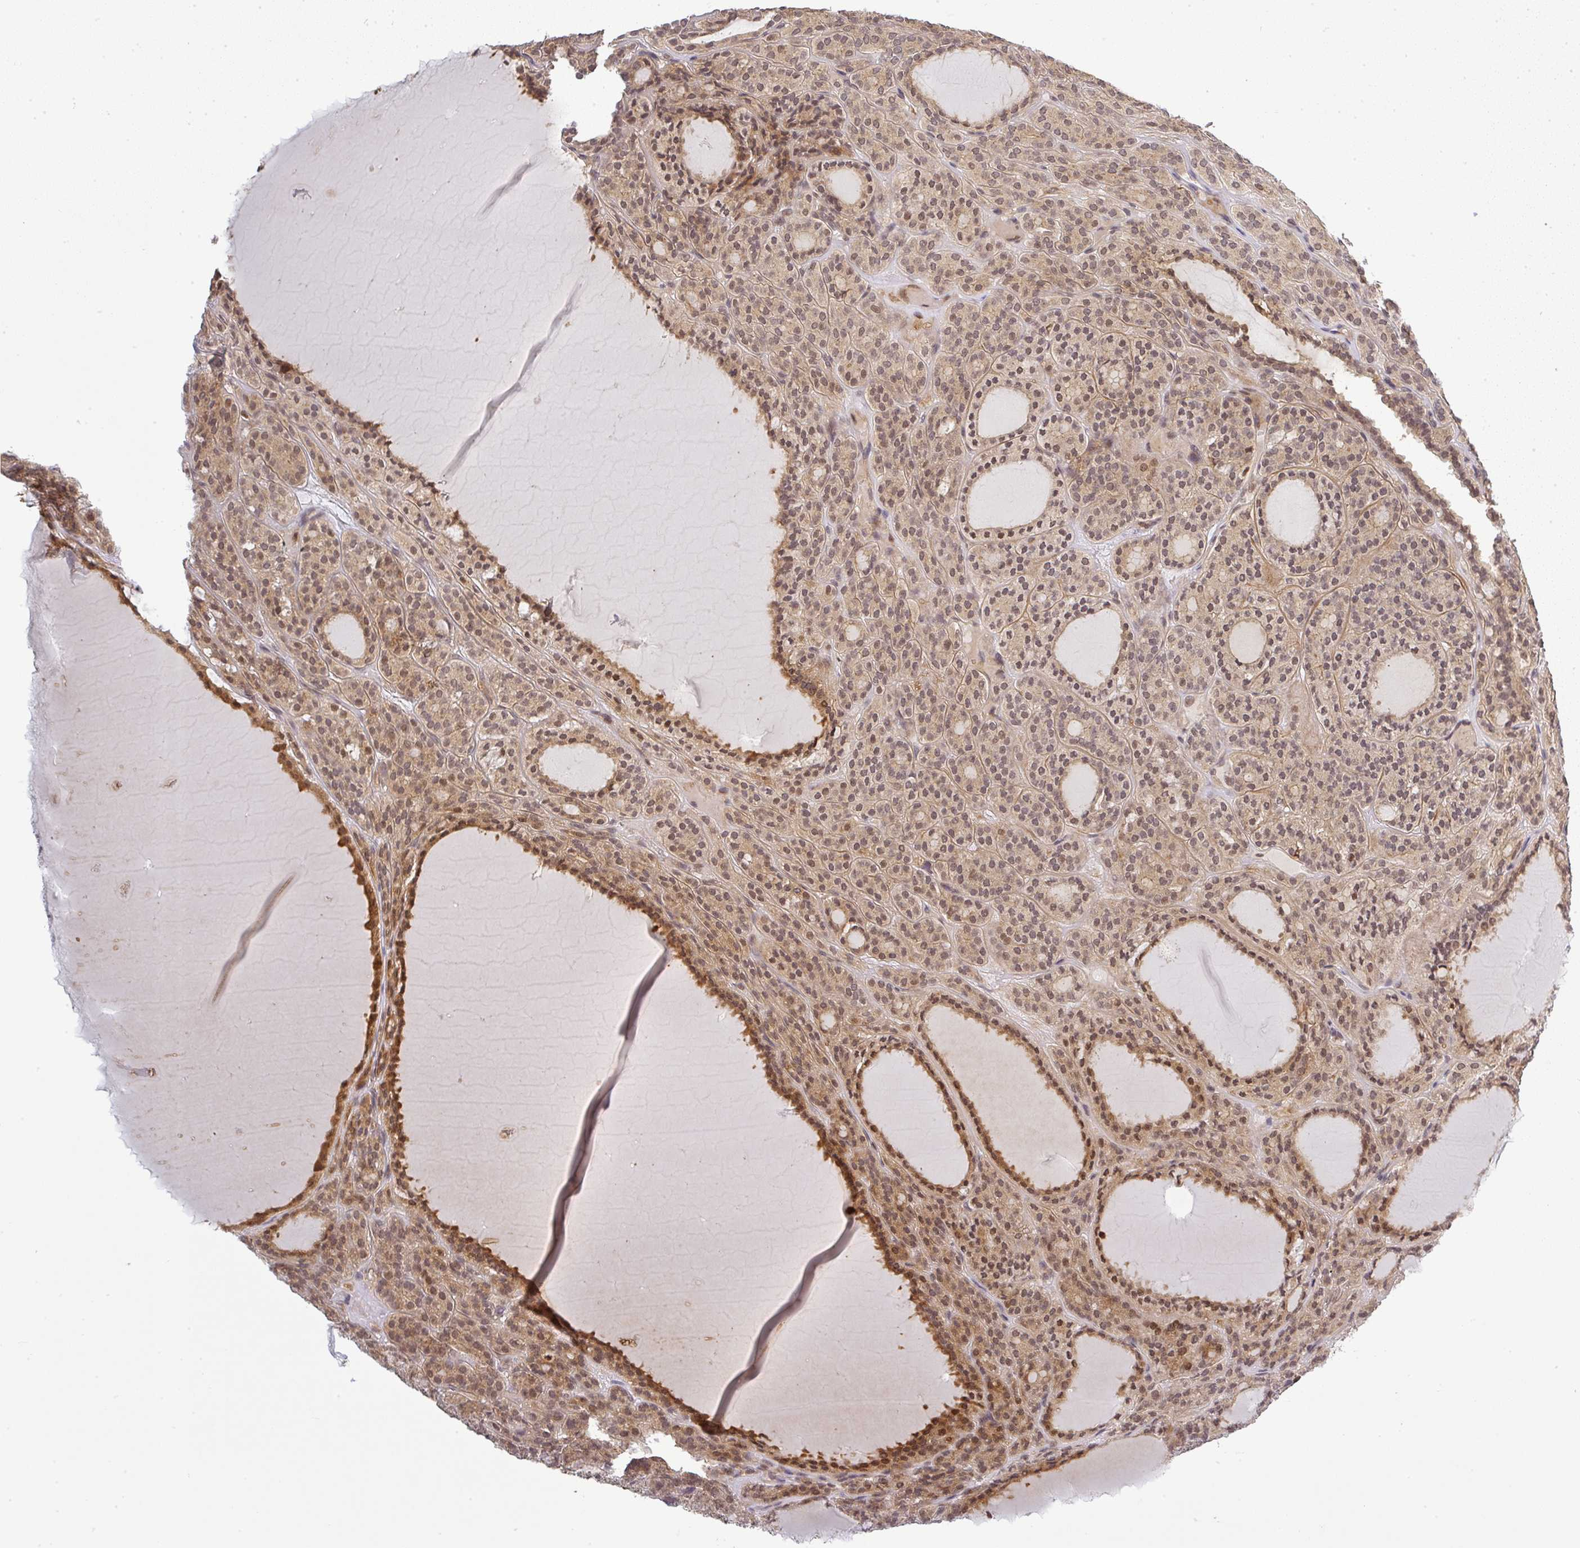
{"staining": {"intensity": "weak", "quantity": ">75%", "location": "cytoplasmic/membranous,nuclear"}, "tissue": "thyroid cancer", "cell_type": "Tumor cells", "image_type": "cancer", "snomed": [{"axis": "morphology", "description": "Follicular adenoma carcinoma, NOS"}, {"axis": "topography", "description": "Thyroid gland"}], "caption": "Immunohistochemistry (DAB (3,3'-diaminobenzidine)) staining of thyroid follicular adenoma carcinoma reveals weak cytoplasmic/membranous and nuclear protein expression in about >75% of tumor cells. The protein is stained brown, and the nuclei are stained in blue (DAB (3,3'-diaminobenzidine) IHC with brightfield microscopy, high magnification).", "gene": "FAM153A", "patient": {"sex": "female", "age": 63}}